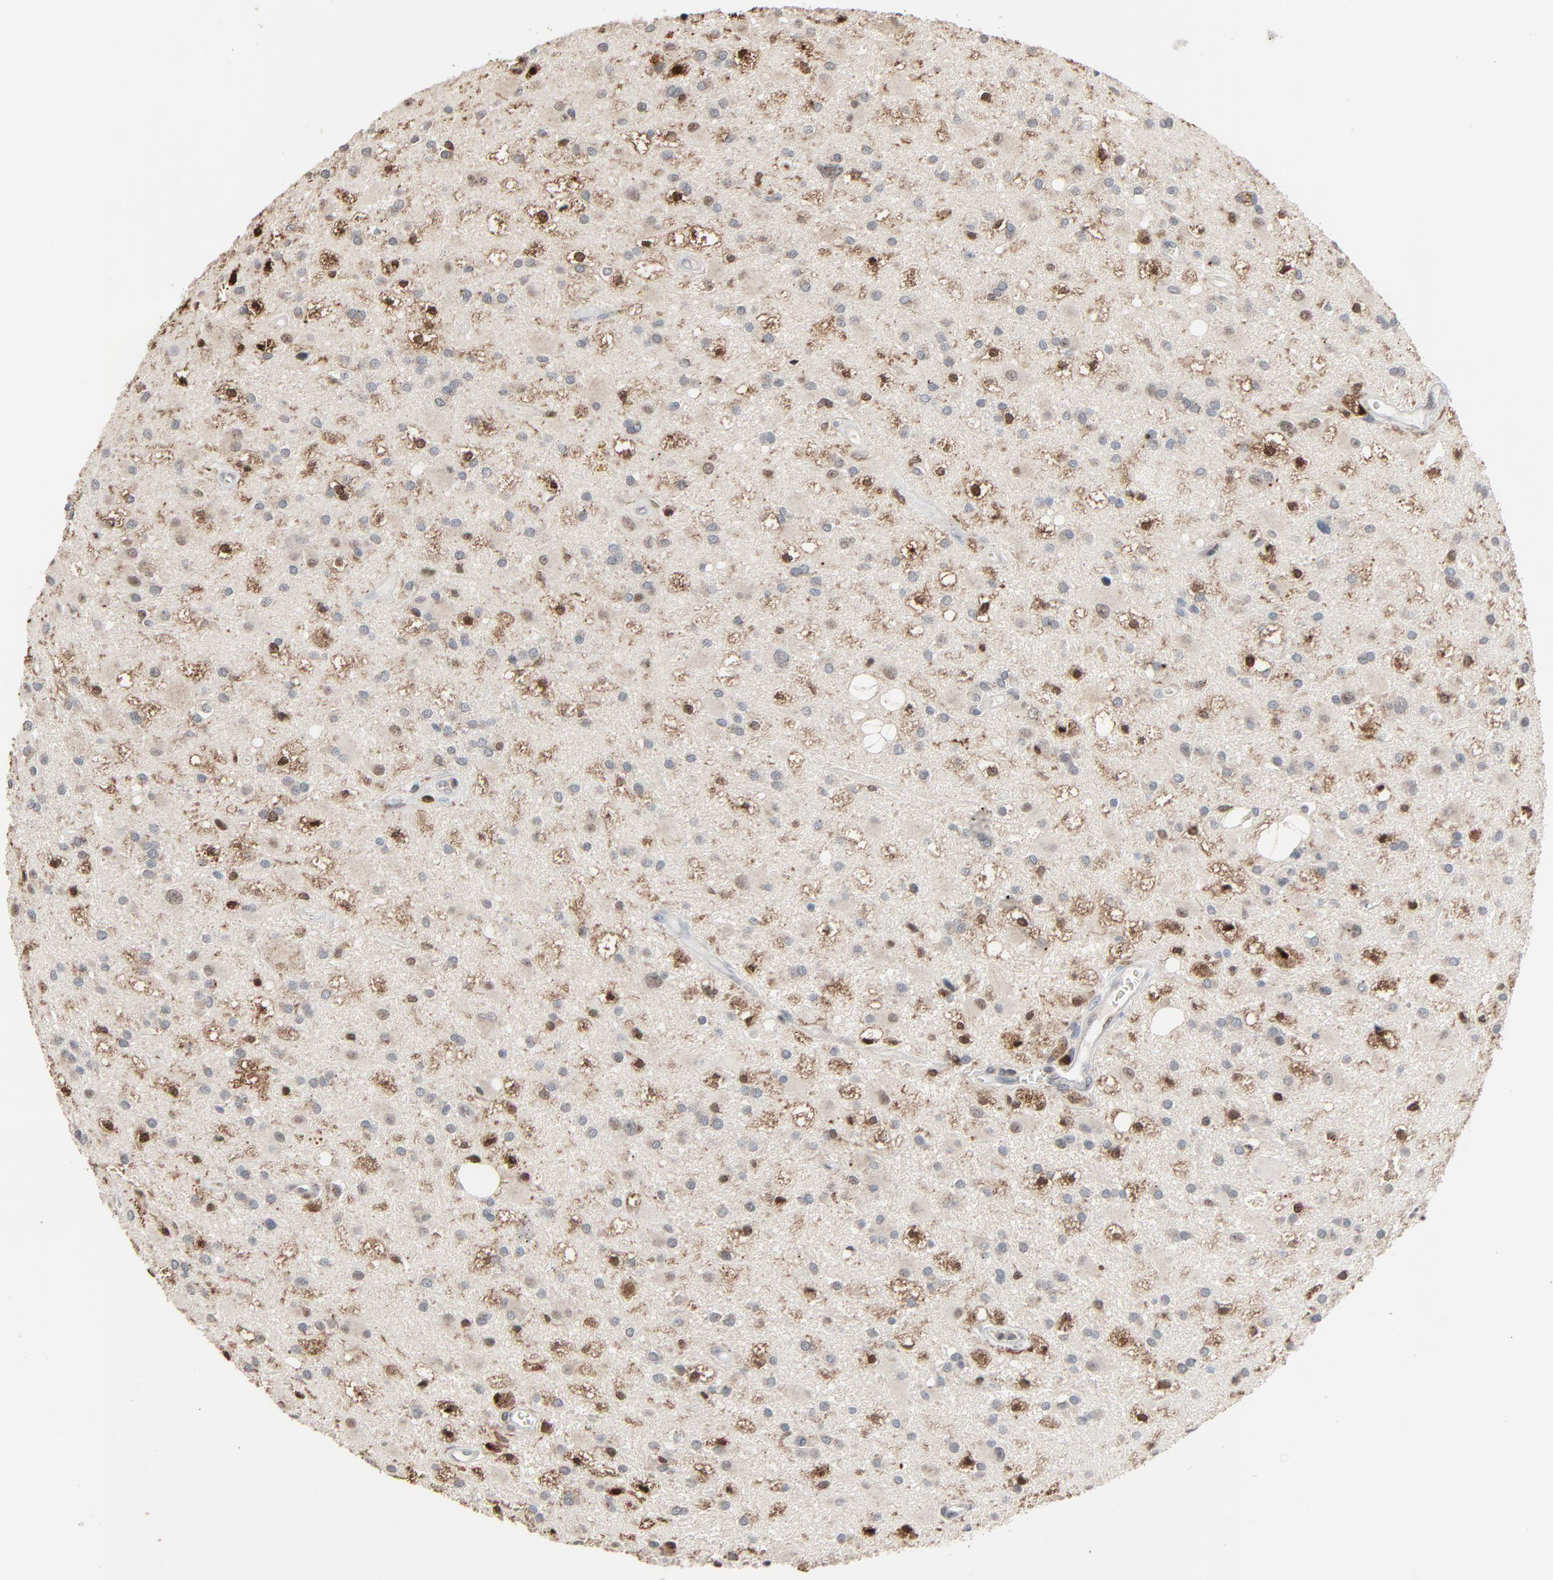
{"staining": {"intensity": "moderate", "quantity": "<25%", "location": "cytoplasmic/membranous,nuclear"}, "tissue": "glioma", "cell_type": "Tumor cells", "image_type": "cancer", "snomed": [{"axis": "morphology", "description": "Glioma, malignant, Low grade"}, {"axis": "topography", "description": "Brain"}], "caption": "Immunohistochemistry (IHC) micrograph of neoplastic tissue: malignant glioma (low-grade) stained using immunohistochemistry demonstrates low levels of moderate protein expression localized specifically in the cytoplasmic/membranous and nuclear of tumor cells, appearing as a cytoplasmic/membranous and nuclear brown color.", "gene": "DOCK8", "patient": {"sex": "male", "age": 58}}